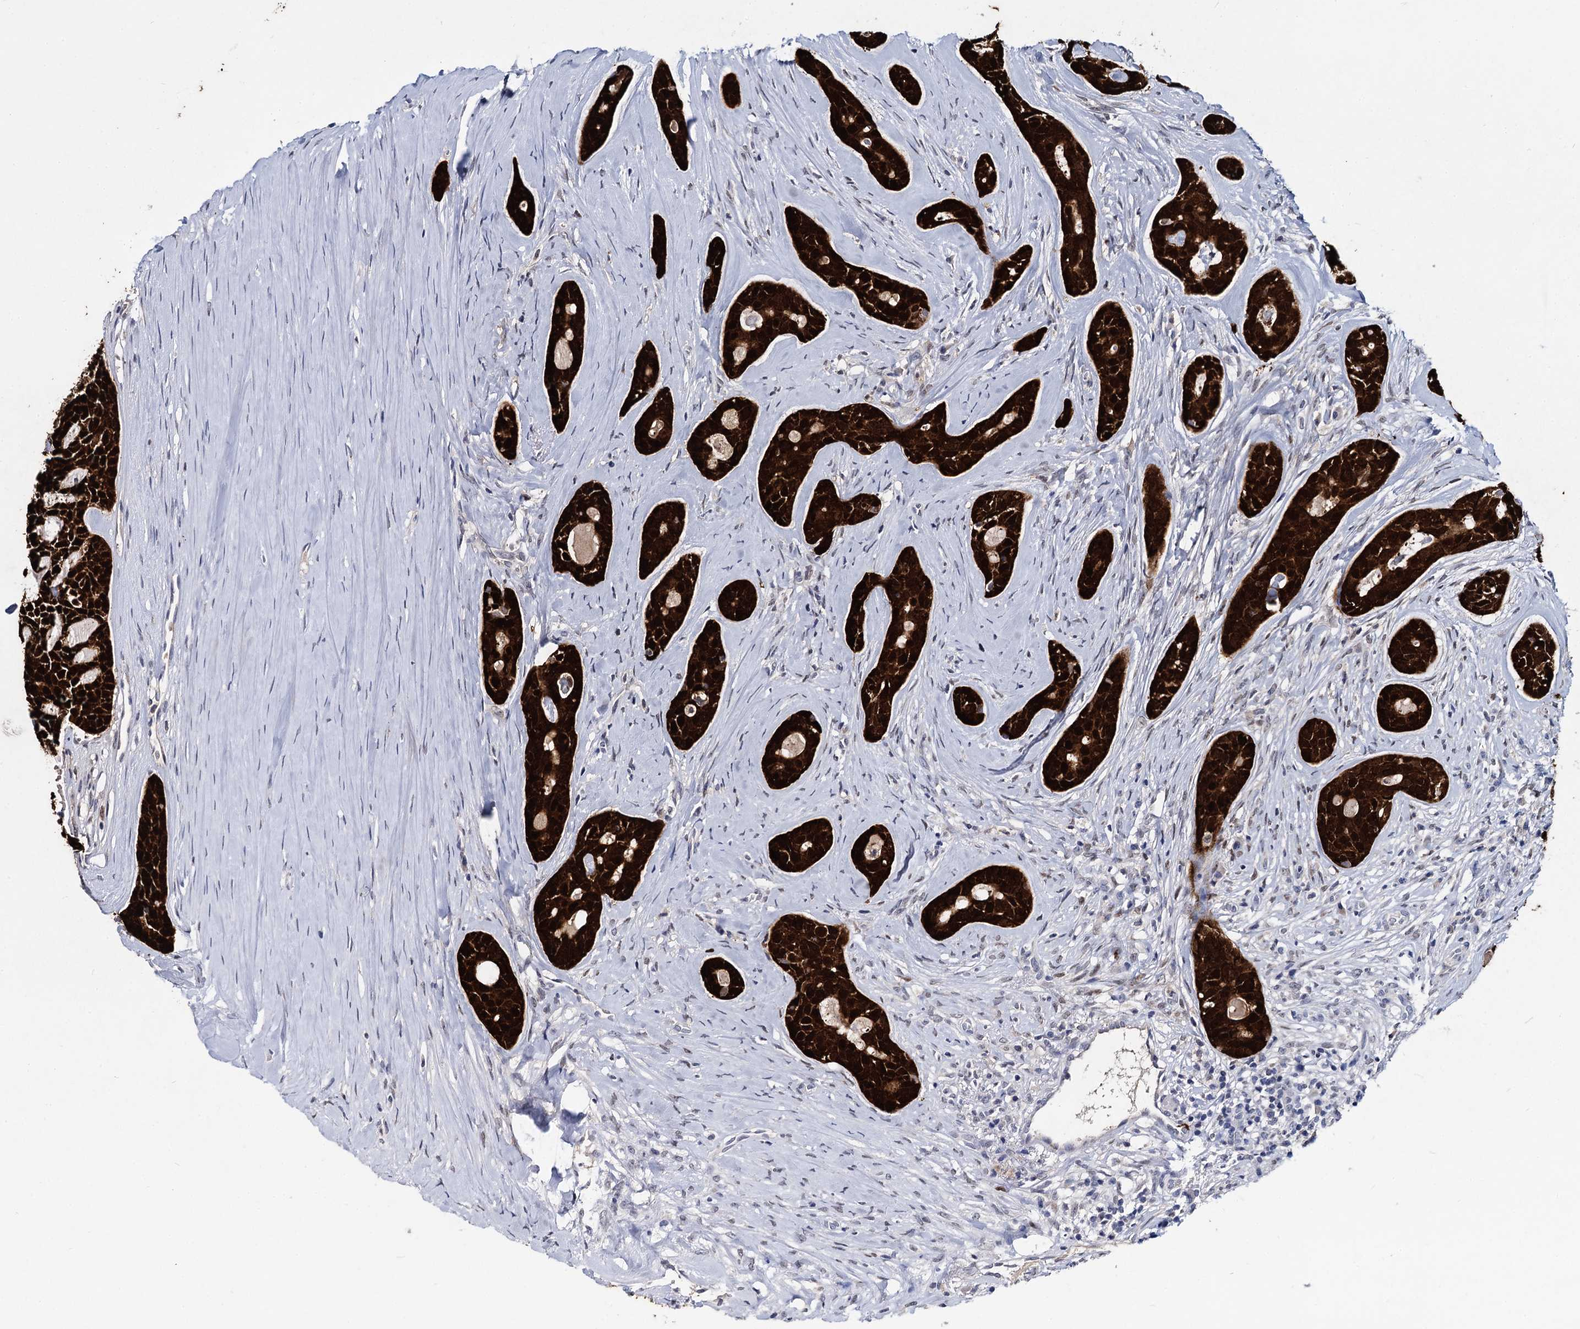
{"staining": {"intensity": "strong", "quantity": ">75%", "location": "cytoplasmic/membranous,nuclear"}, "tissue": "head and neck cancer", "cell_type": "Tumor cells", "image_type": "cancer", "snomed": [{"axis": "morphology", "description": "Adenocarcinoma, NOS"}, {"axis": "topography", "description": "Subcutis"}, {"axis": "topography", "description": "Head-Neck"}], "caption": "Immunohistochemistry (DAB) staining of adenocarcinoma (head and neck) displays strong cytoplasmic/membranous and nuclear protein staining in approximately >75% of tumor cells. The staining is performed using DAB (3,3'-diaminobenzidine) brown chromogen to label protein expression. The nuclei are counter-stained blue using hematoxylin.", "gene": "MAGEA4", "patient": {"sex": "female", "age": 73}}